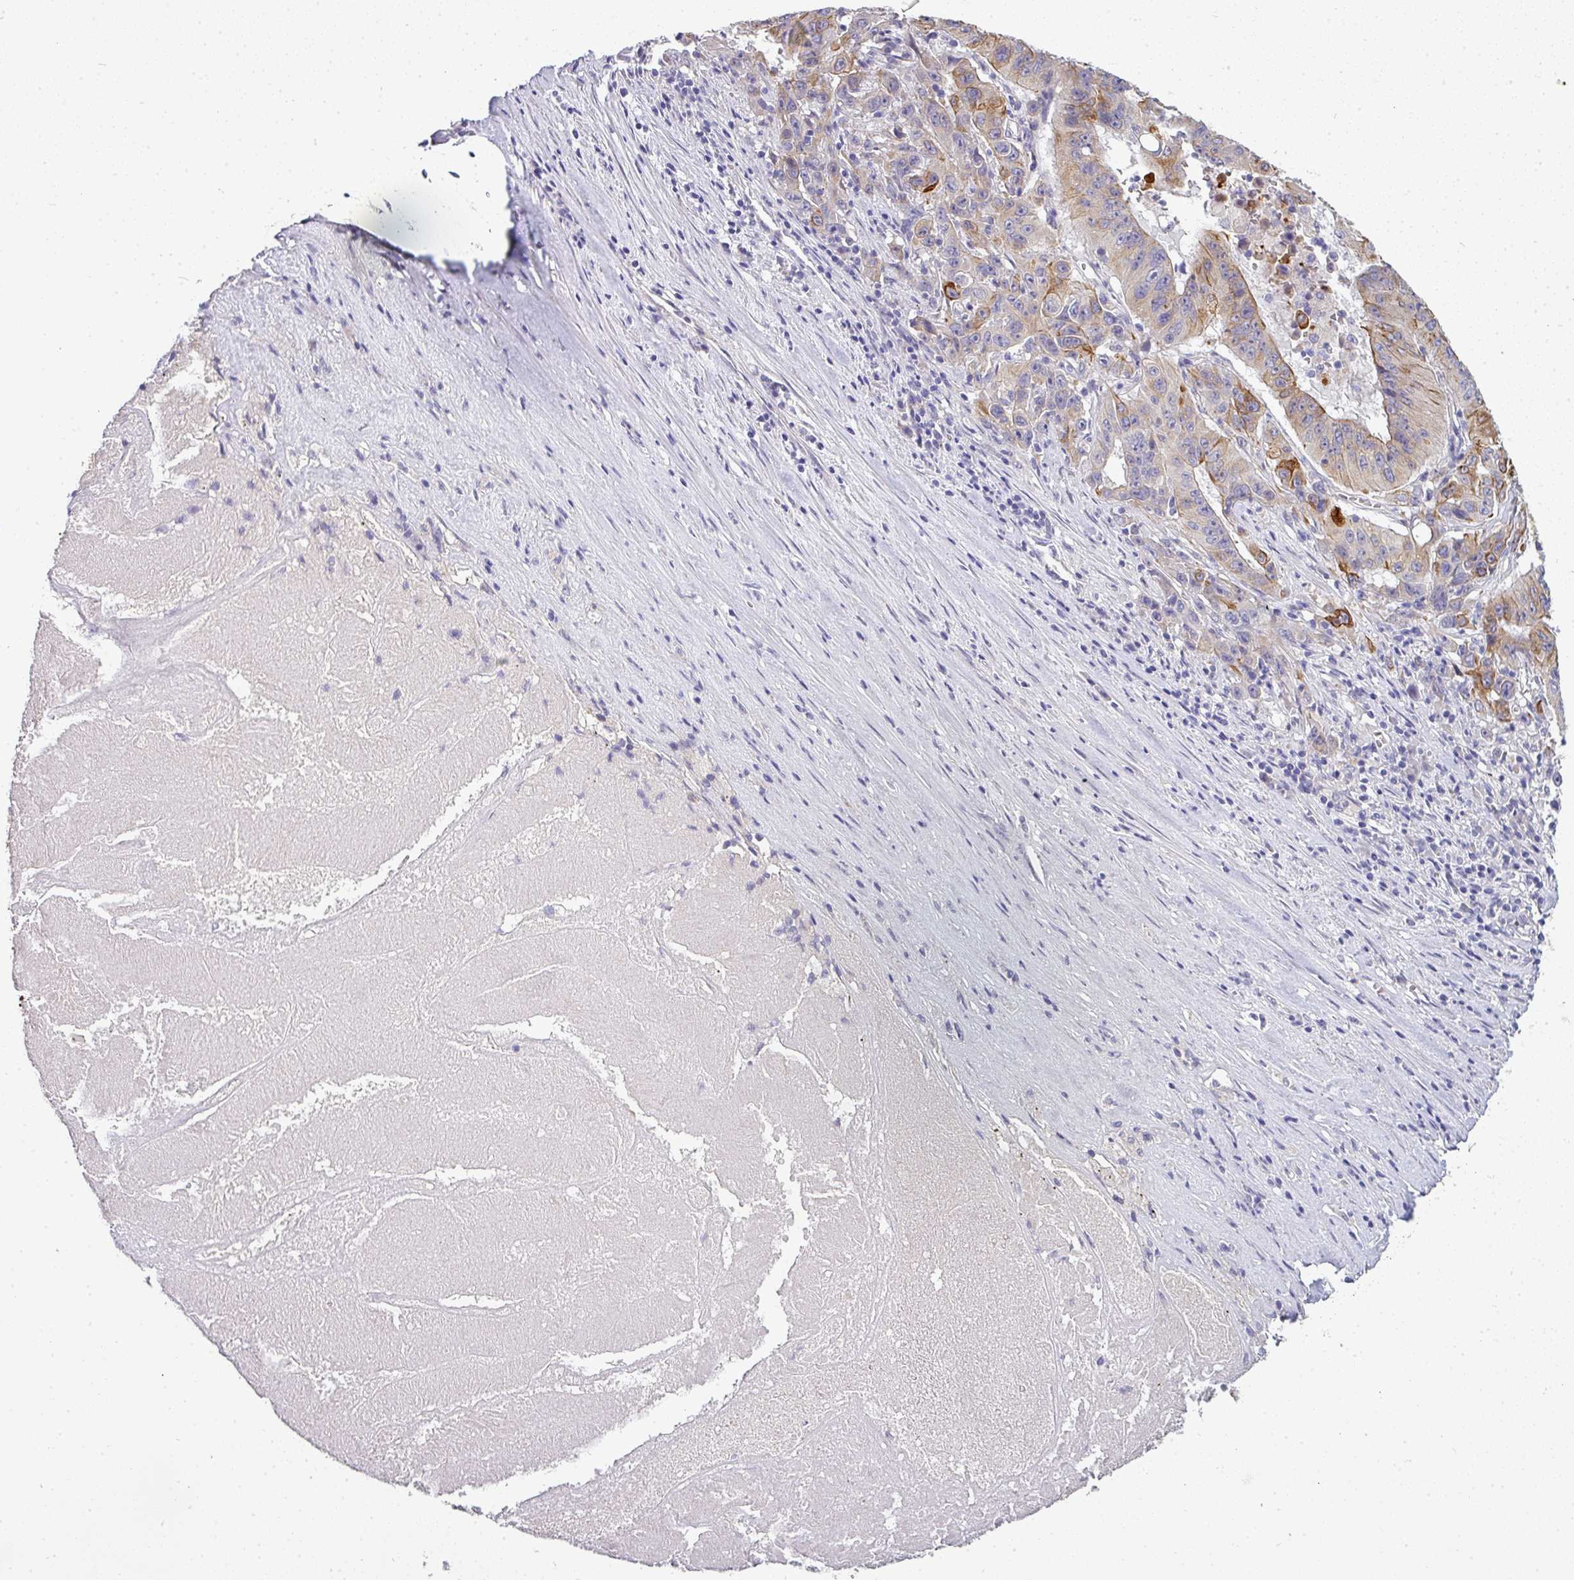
{"staining": {"intensity": "strong", "quantity": "<25%", "location": "cytoplasmic/membranous"}, "tissue": "pancreatic cancer", "cell_type": "Tumor cells", "image_type": "cancer", "snomed": [{"axis": "morphology", "description": "Adenocarcinoma, NOS"}, {"axis": "topography", "description": "Pancreas"}], "caption": "An IHC photomicrograph of tumor tissue is shown. Protein staining in brown labels strong cytoplasmic/membranous positivity in pancreatic cancer within tumor cells. The protein of interest is shown in brown color, while the nuclei are stained blue.", "gene": "ASXL3", "patient": {"sex": "male", "age": 63}}